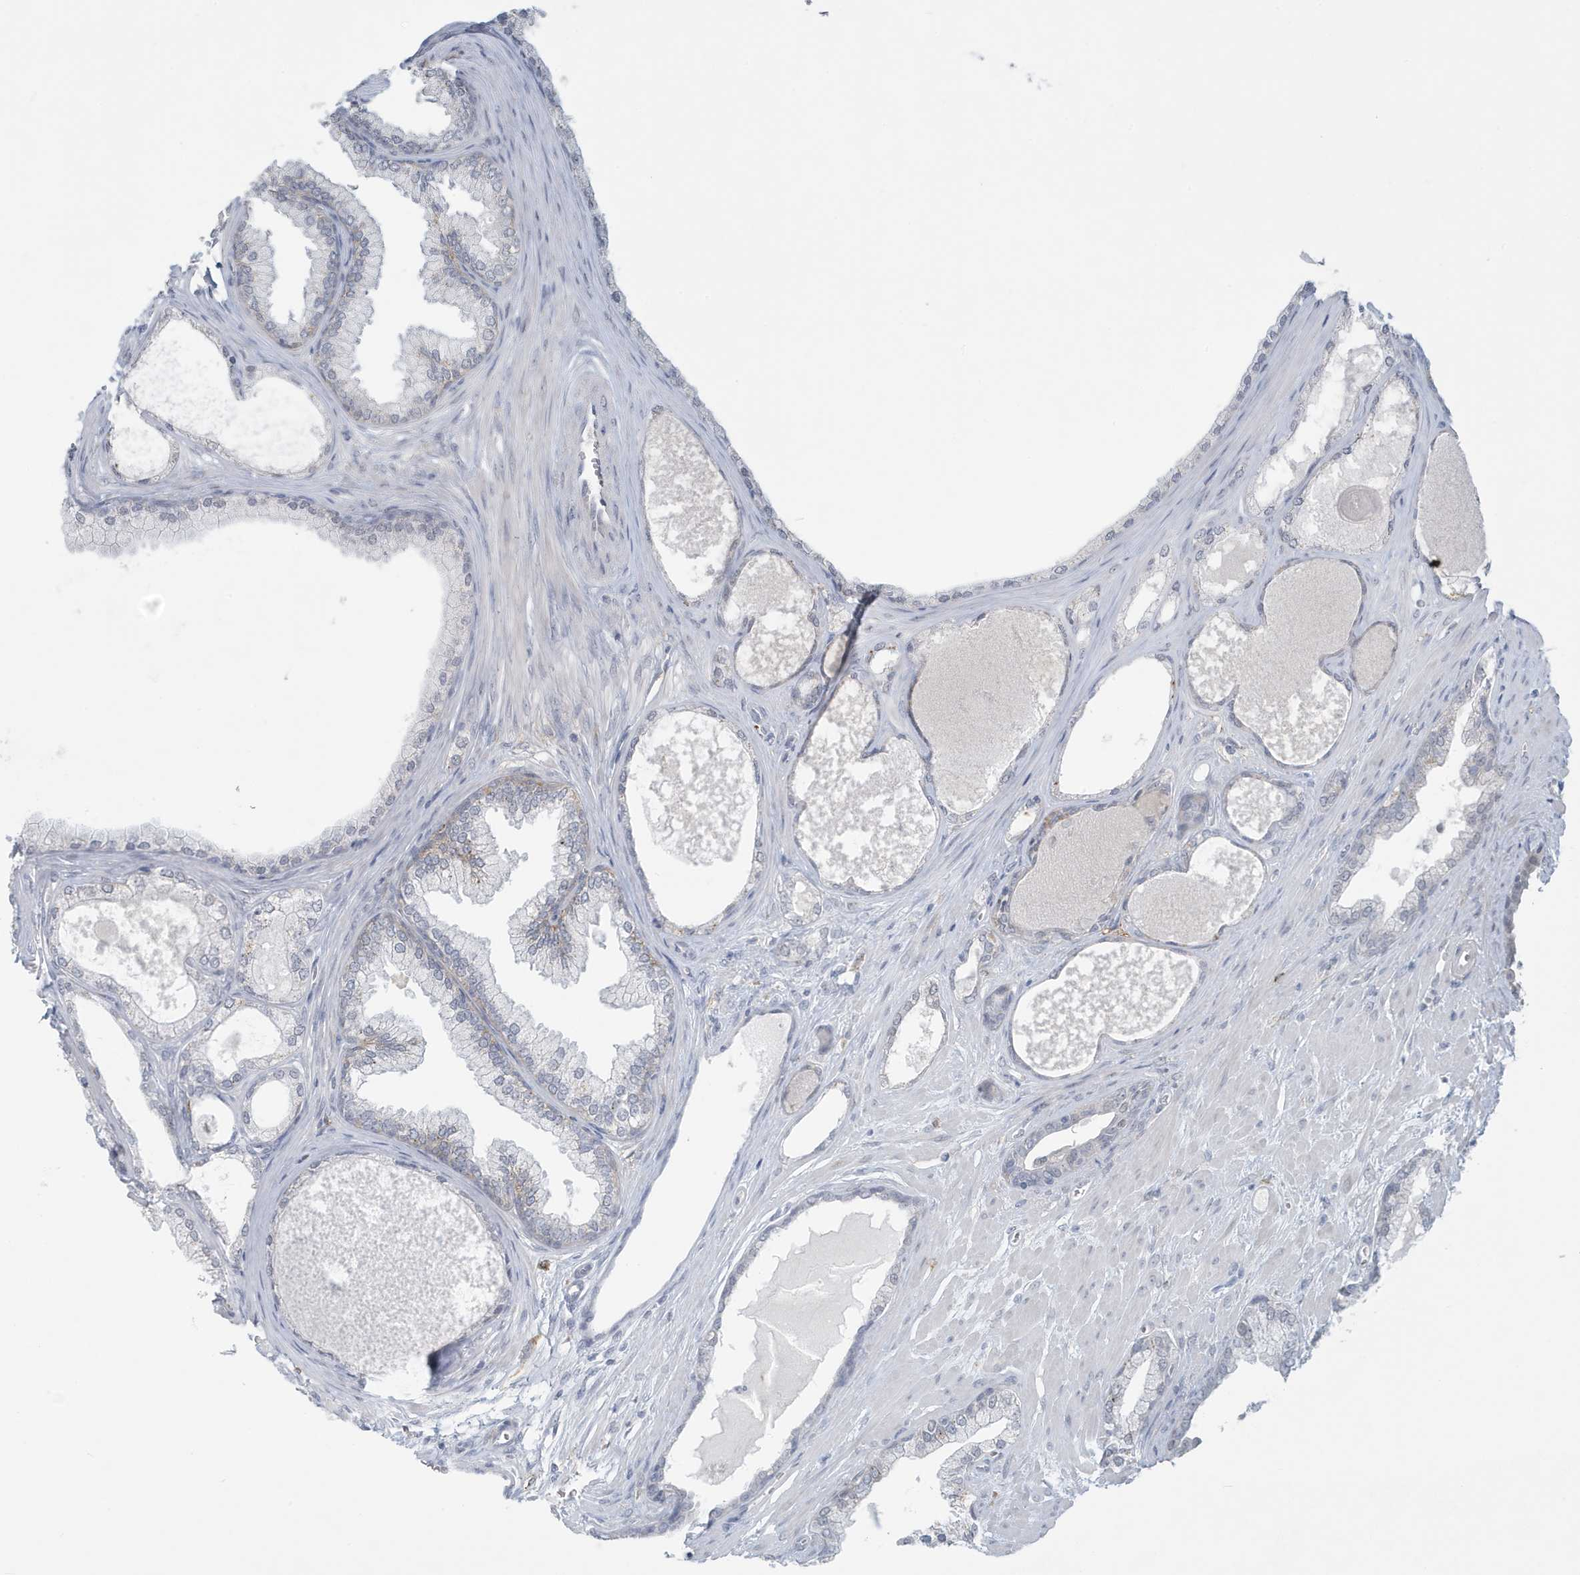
{"staining": {"intensity": "negative", "quantity": "none", "location": "none"}, "tissue": "prostate cancer", "cell_type": "Tumor cells", "image_type": "cancer", "snomed": [{"axis": "morphology", "description": "Adenocarcinoma, Low grade"}, {"axis": "topography", "description": "Prostate"}], "caption": "Low-grade adenocarcinoma (prostate) was stained to show a protein in brown. There is no significant positivity in tumor cells. (Immunohistochemistry (ihc), brightfield microscopy, high magnification).", "gene": "HERC6", "patient": {"sex": "male", "age": 70}}